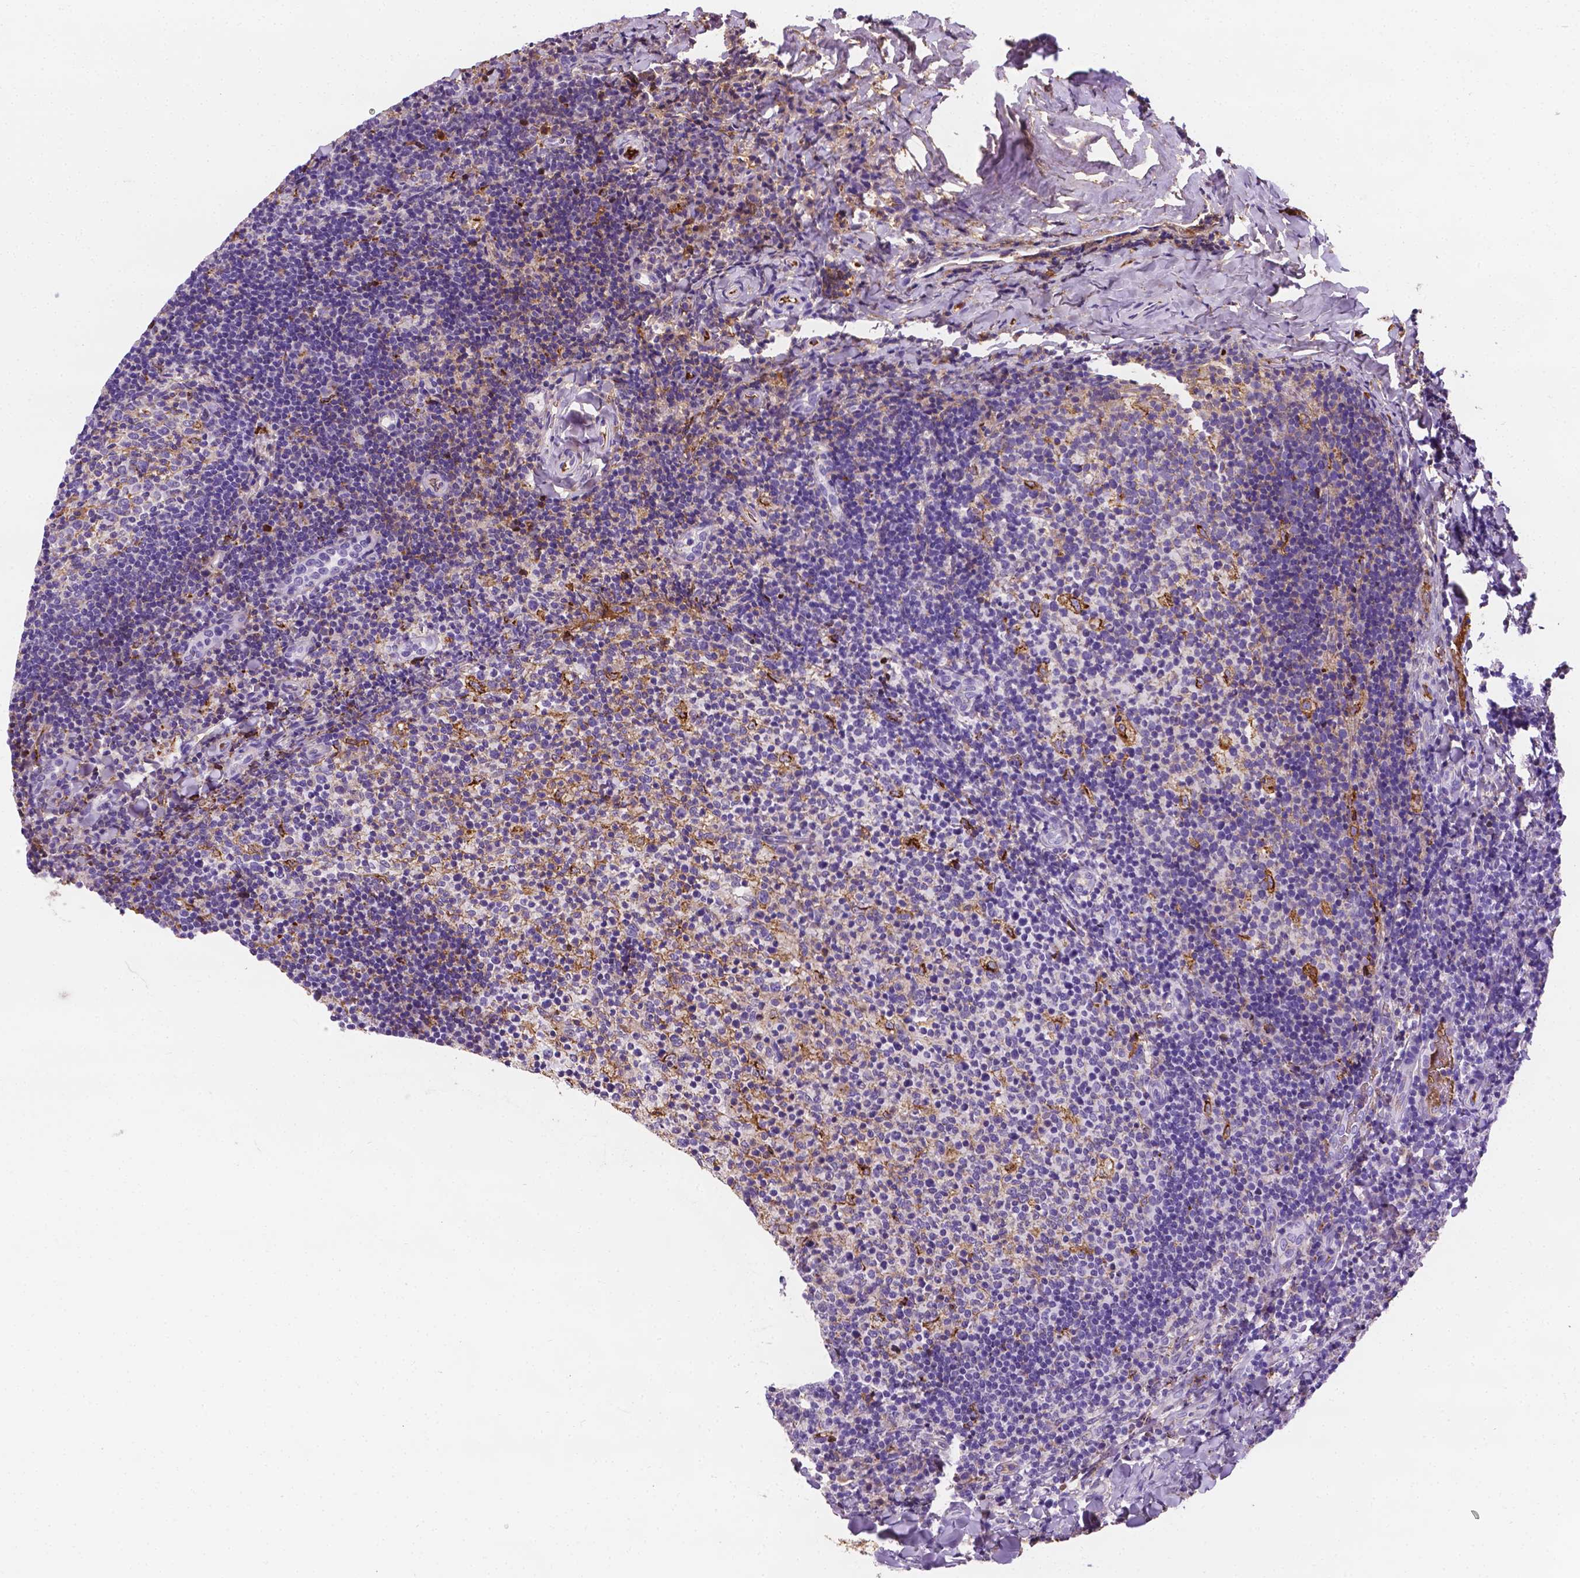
{"staining": {"intensity": "negative", "quantity": "none", "location": "none"}, "tissue": "tonsil", "cell_type": "Germinal center cells", "image_type": "normal", "snomed": [{"axis": "morphology", "description": "Normal tissue, NOS"}, {"axis": "topography", "description": "Tonsil"}], "caption": "Image shows no significant protein staining in germinal center cells of unremarkable tonsil. The staining was performed using DAB to visualize the protein expression in brown, while the nuclei were stained in blue with hematoxylin (Magnification: 20x).", "gene": "APOE", "patient": {"sex": "female", "age": 10}}